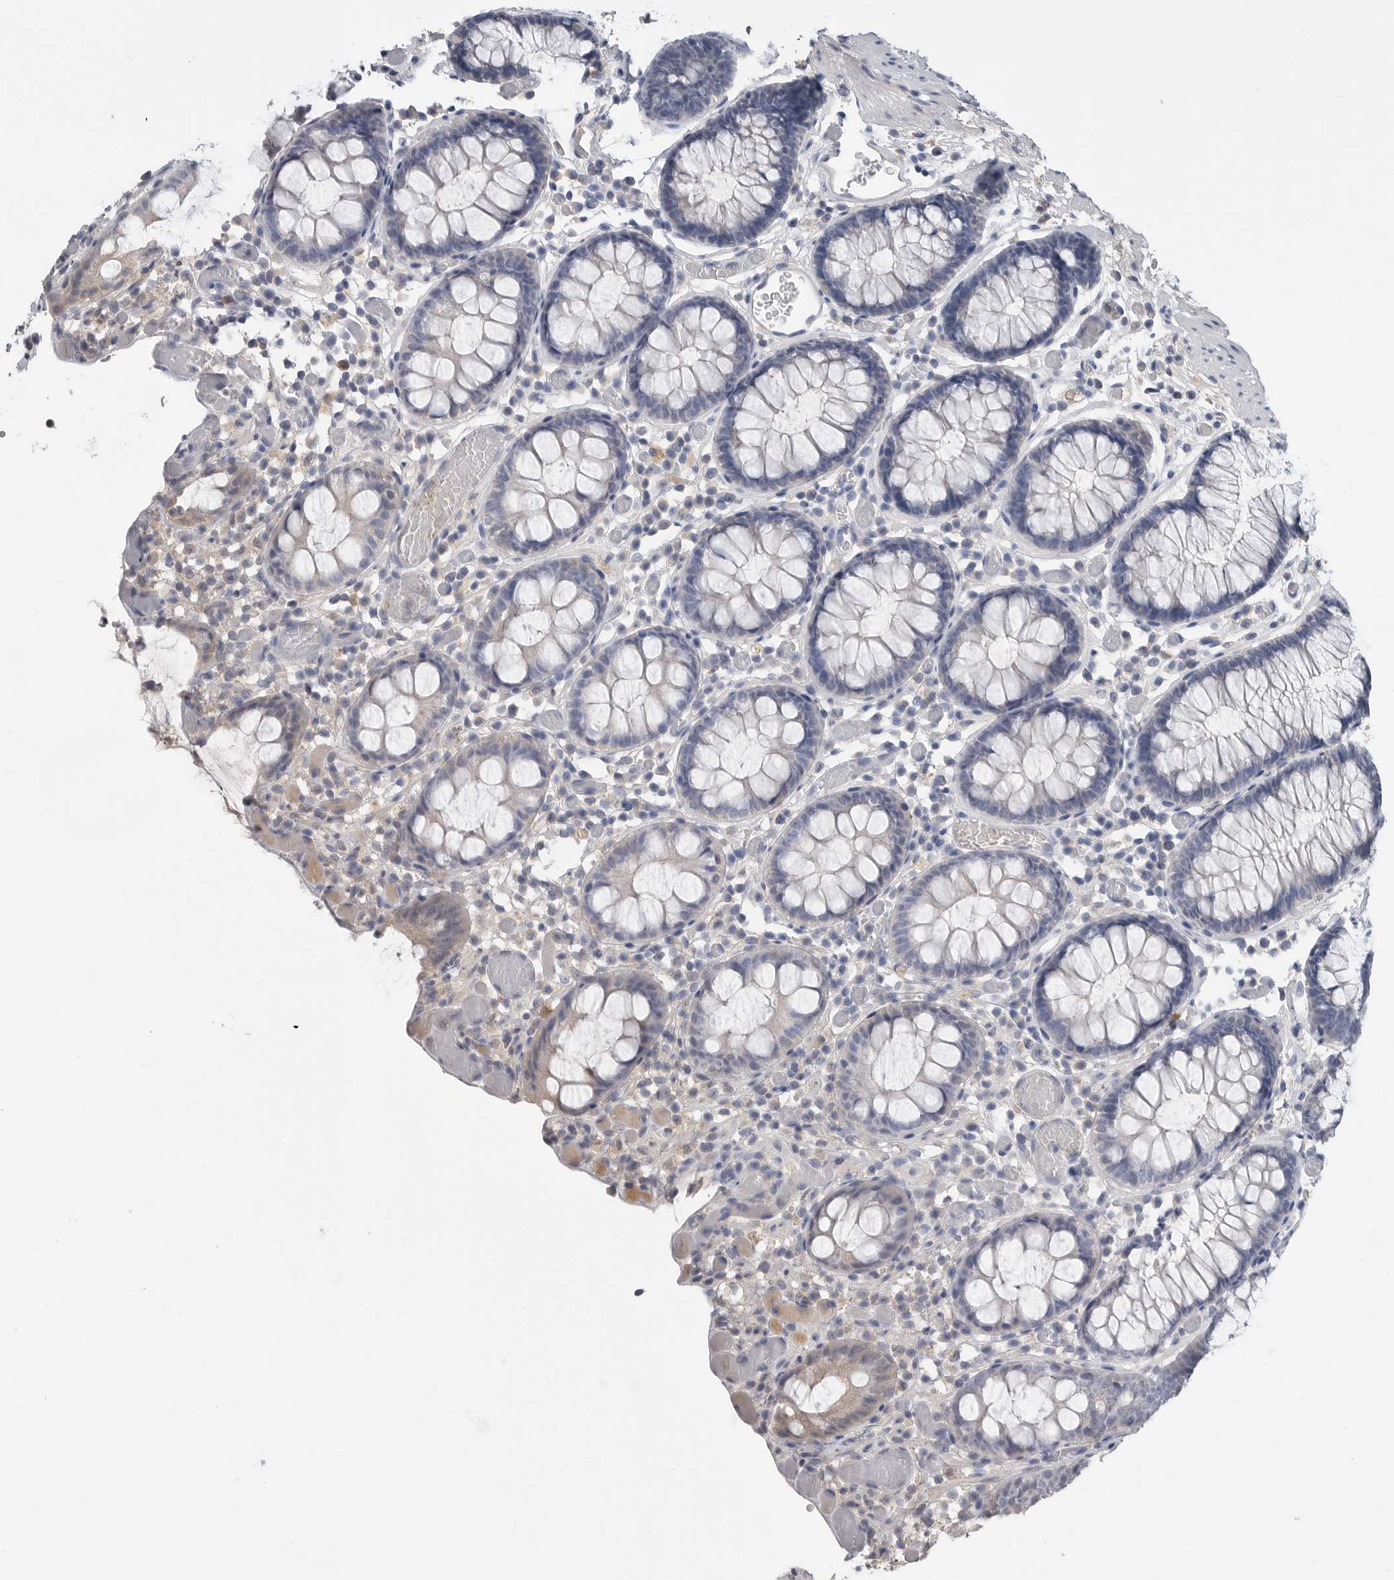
{"staining": {"intensity": "negative", "quantity": "none", "location": "none"}, "tissue": "colon", "cell_type": "Endothelial cells", "image_type": "normal", "snomed": [{"axis": "morphology", "description": "Normal tissue, NOS"}, {"axis": "topography", "description": "Colon"}], "caption": "Endothelial cells show no significant staining in normal colon.", "gene": "FABP6", "patient": {"sex": "male", "age": 14}}